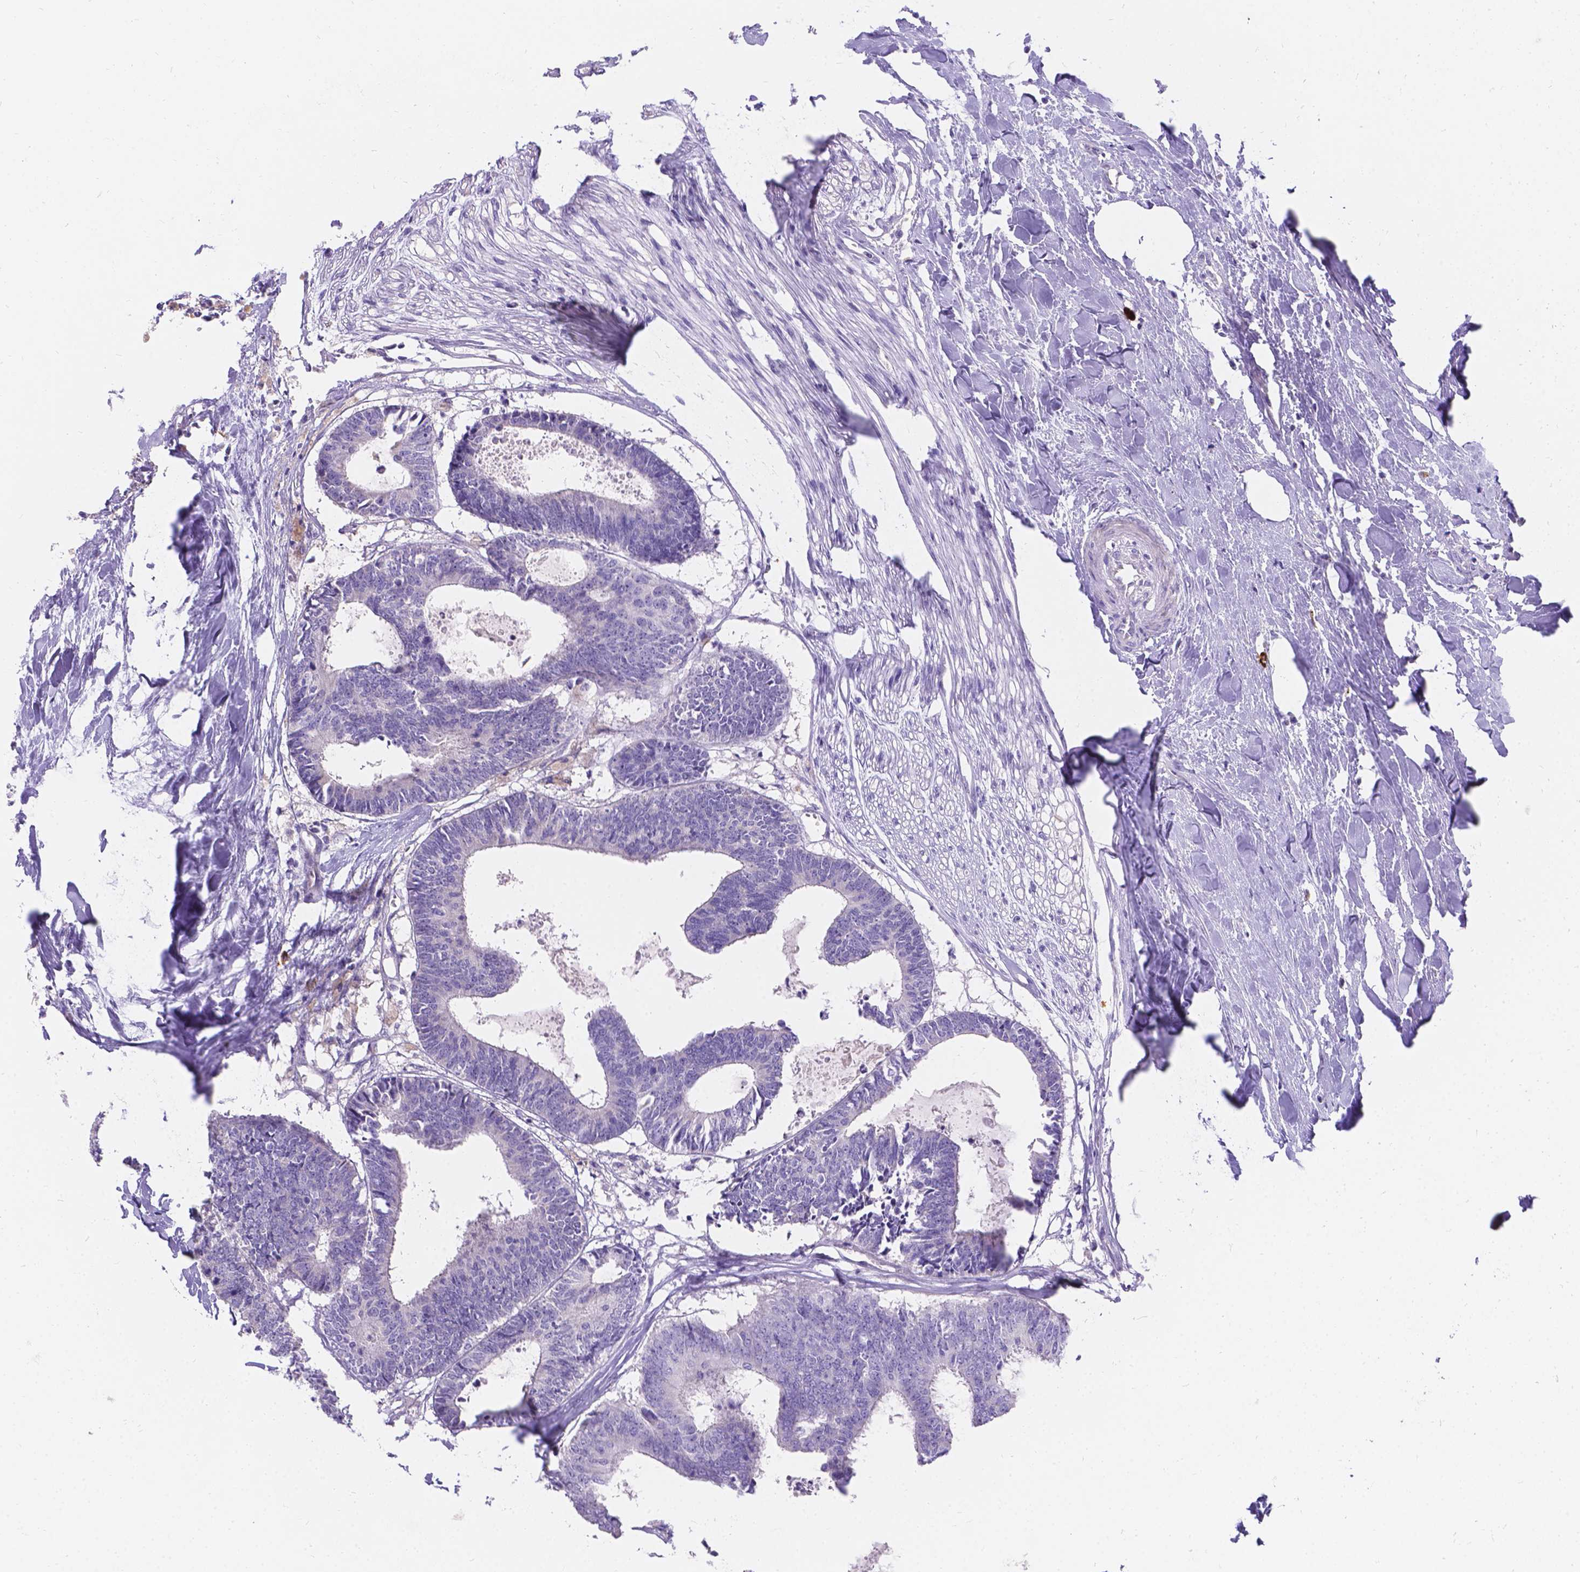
{"staining": {"intensity": "negative", "quantity": "none", "location": "none"}, "tissue": "colorectal cancer", "cell_type": "Tumor cells", "image_type": "cancer", "snomed": [{"axis": "morphology", "description": "Adenocarcinoma, NOS"}, {"axis": "topography", "description": "Colon"}, {"axis": "topography", "description": "Rectum"}], "caption": "Adenocarcinoma (colorectal) was stained to show a protein in brown. There is no significant staining in tumor cells. (IHC, brightfield microscopy, high magnification).", "gene": "GNRHR", "patient": {"sex": "male", "age": 57}}